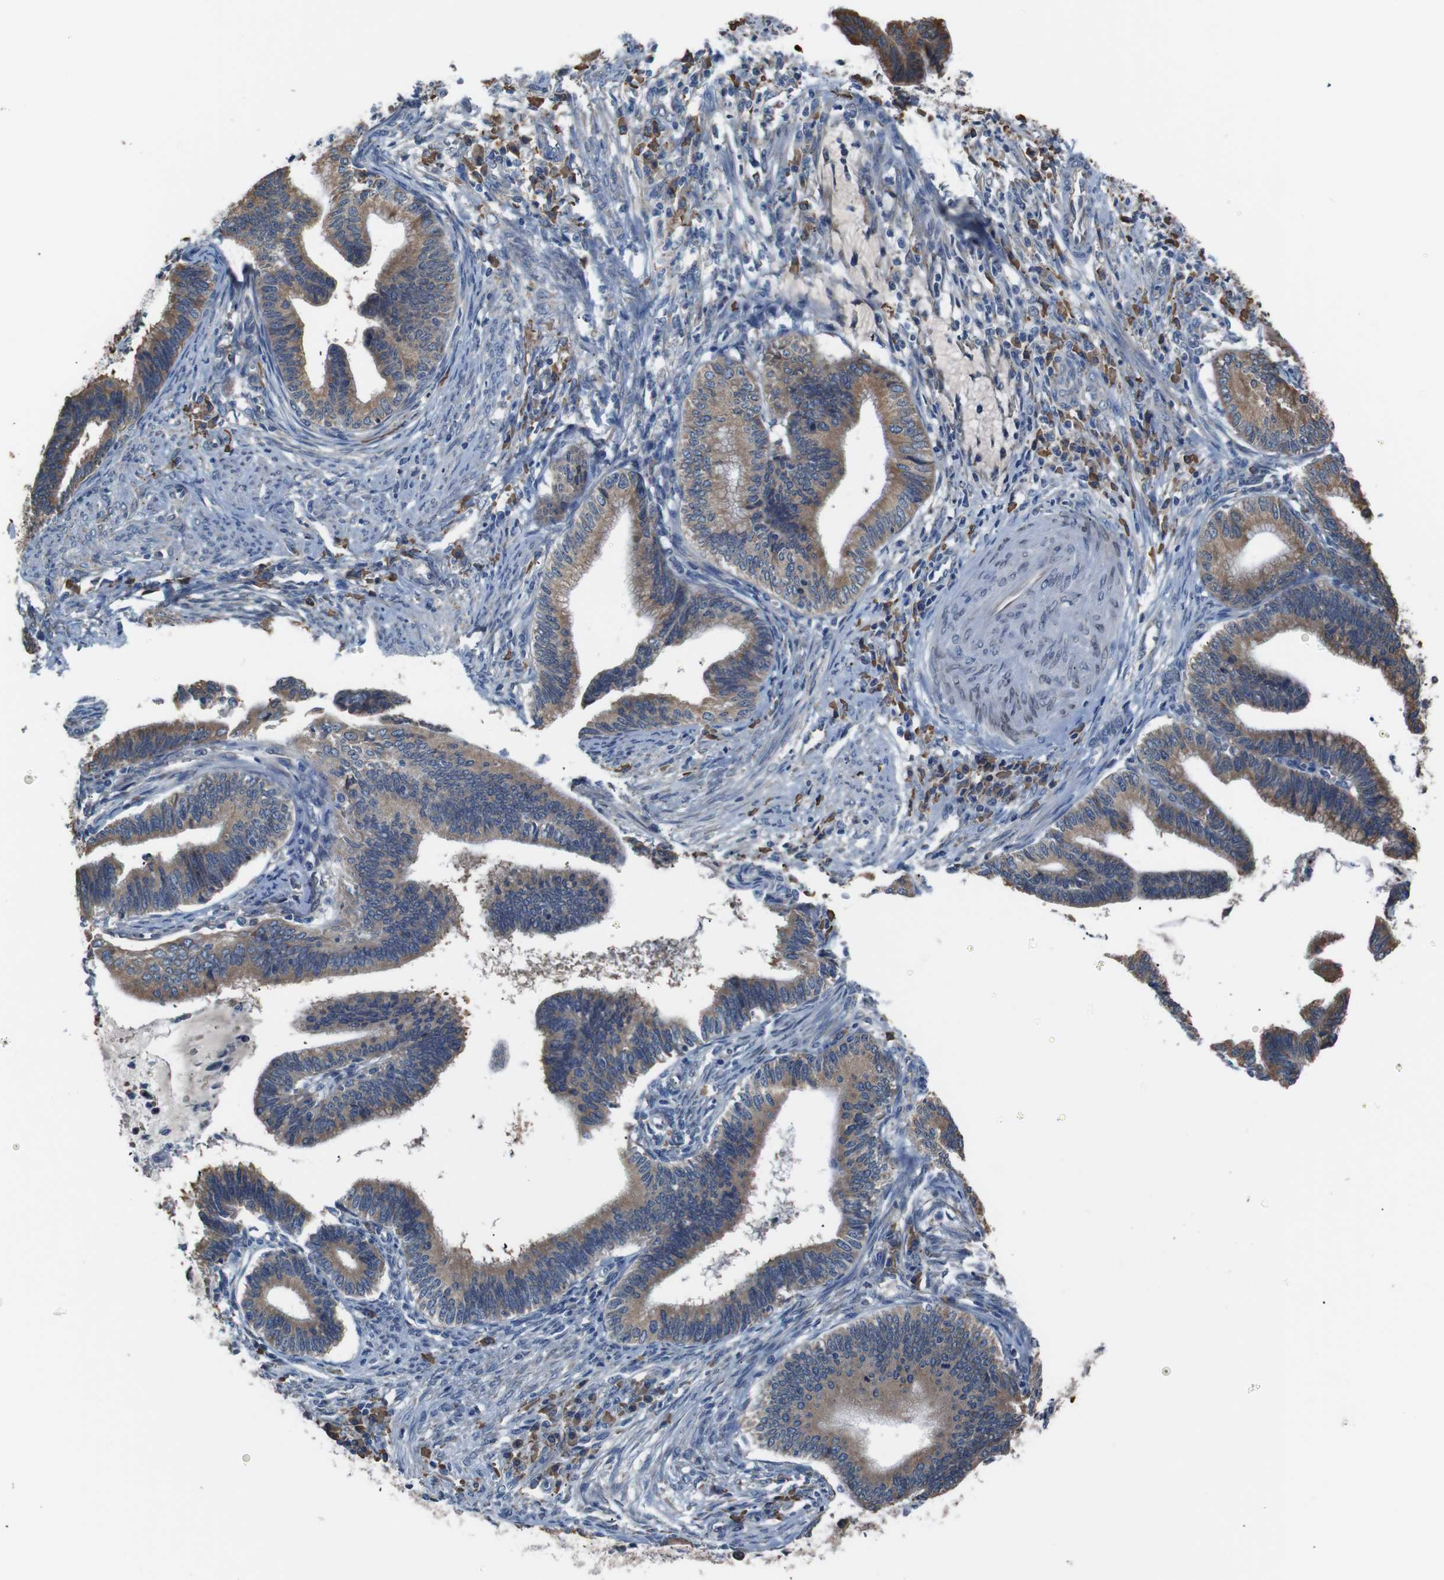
{"staining": {"intensity": "moderate", "quantity": ">75%", "location": "cytoplasmic/membranous"}, "tissue": "cervical cancer", "cell_type": "Tumor cells", "image_type": "cancer", "snomed": [{"axis": "morphology", "description": "Adenocarcinoma, NOS"}, {"axis": "topography", "description": "Cervix"}], "caption": "Cervical cancer stained with a protein marker demonstrates moderate staining in tumor cells.", "gene": "SIGMAR1", "patient": {"sex": "female", "age": 36}}